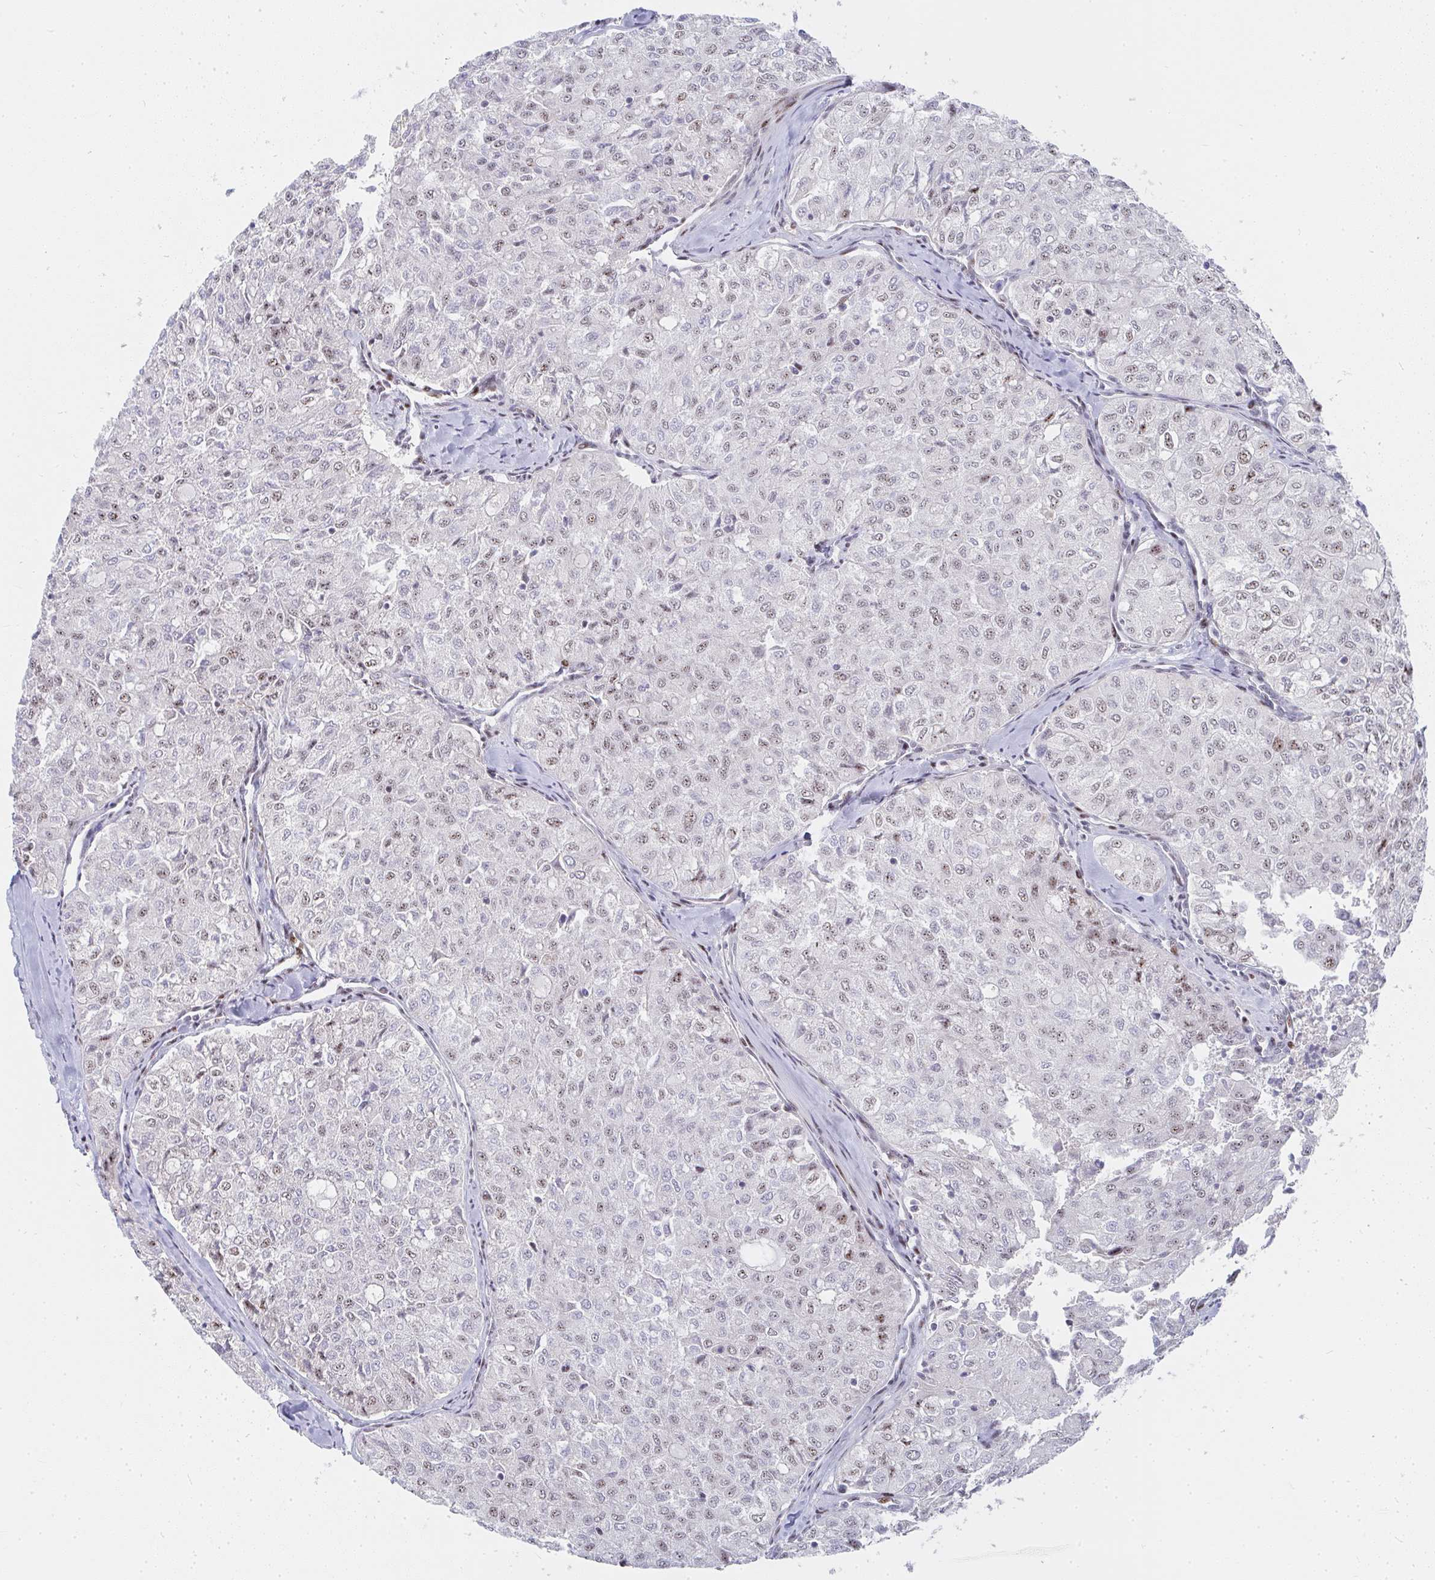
{"staining": {"intensity": "weak", "quantity": "25%-75%", "location": "nuclear"}, "tissue": "thyroid cancer", "cell_type": "Tumor cells", "image_type": "cancer", "snomed": [{"axis": "morphology", "description": "Follicular adenoma carcinoma, NOS"}, {"axis": "topography", "description": "Thyroid gland"}], "caption": "Thyroid cancer (follicular adenoma carcinoma) tissue exhibits weak nuclear staining in about 25%-75% of tumor cells", "gene": "ZIC3", "patient": {"sex": "male", "age": 75}}